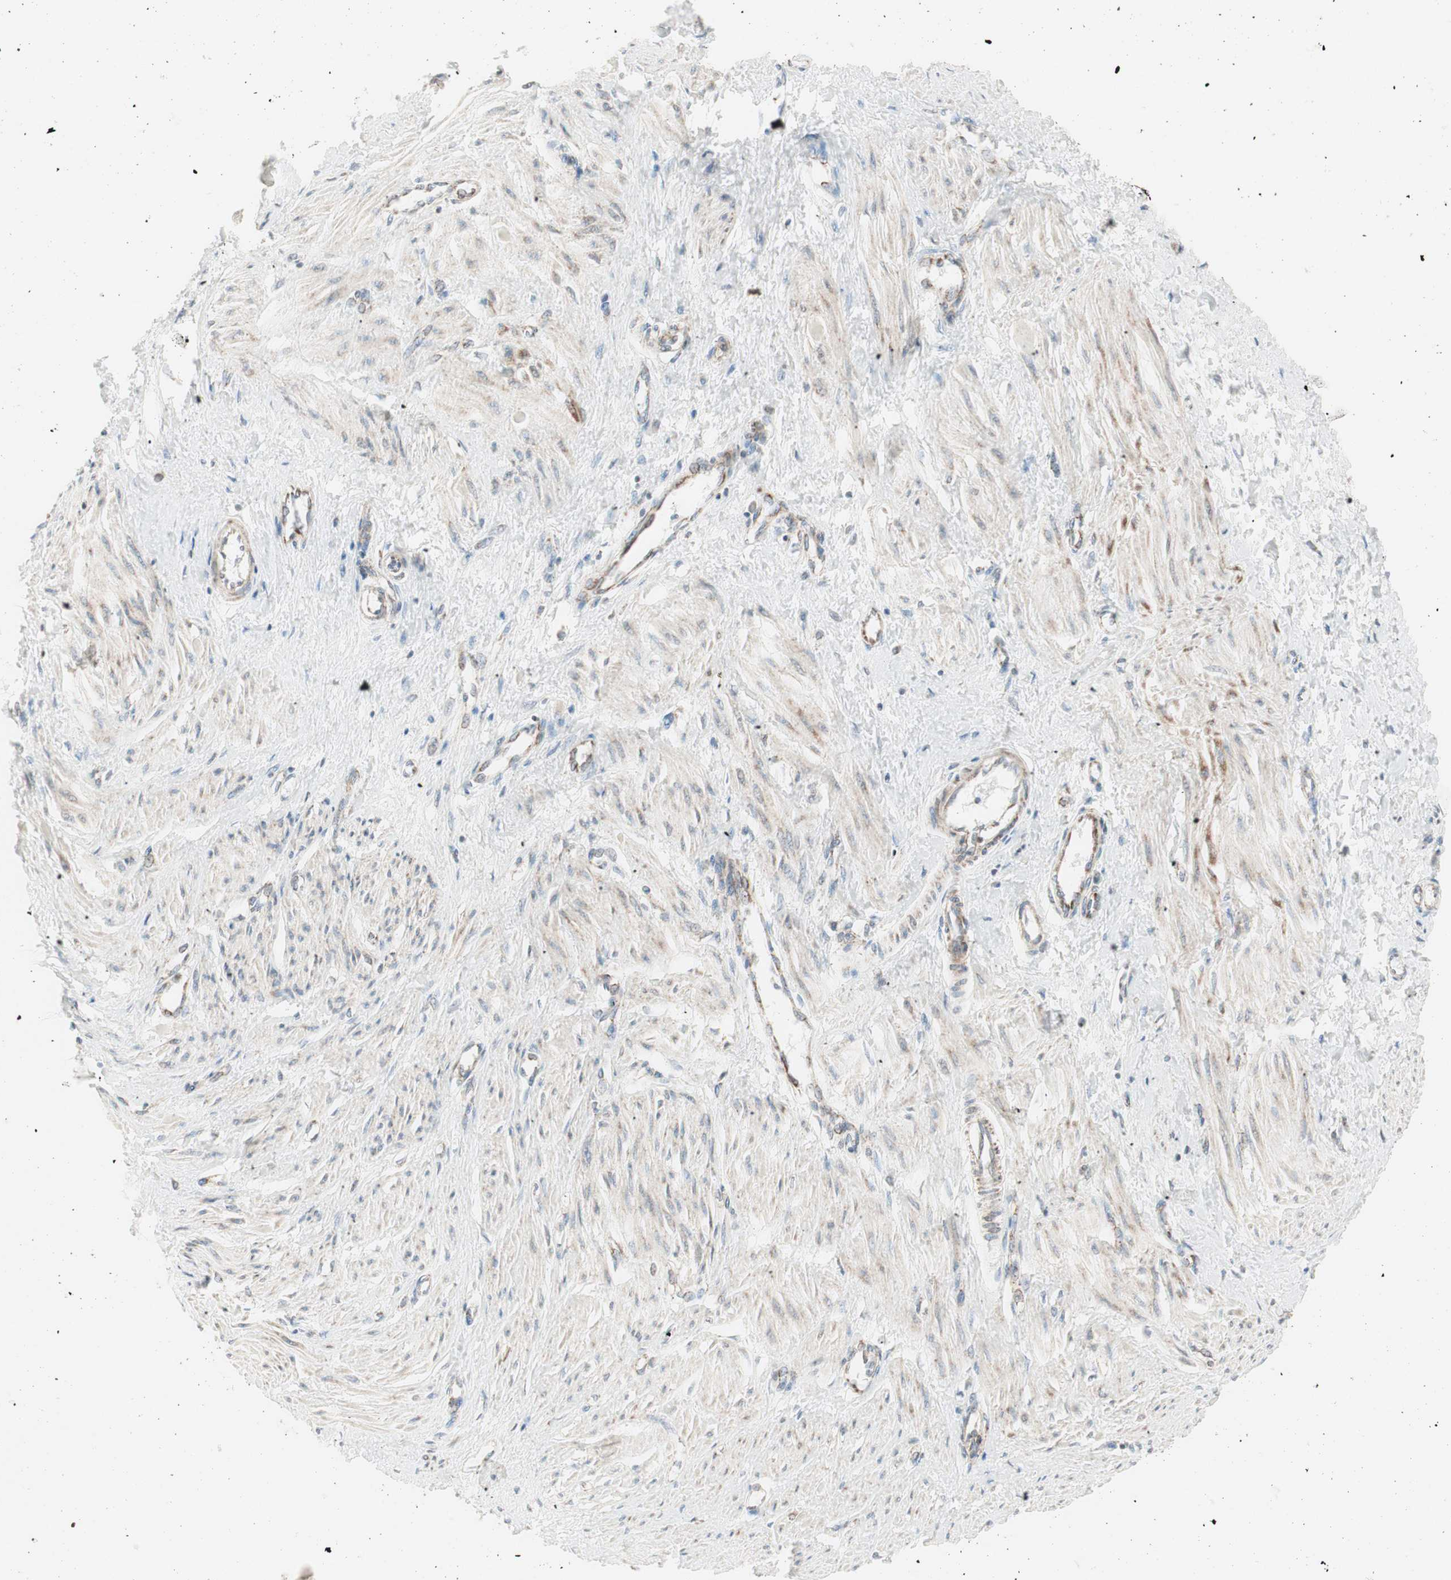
{"staining": {"intensity": "moderate", "quantity": ">75%", "location": "cytoplasmic/membranous"}, "tissue": "smooth muscle", "cell_type": "Smooth muscle cells", "image_type": "normal", "snomed": [{"axis": "morphology", "description": "Normal tissue, NOS"}, {"axis": "topography", "description": "Smooth muscle"}, {"axis": "topography", "description": "Uterus"}], "caption": "IHC micrograph of benign human smooth muscle stained for a protein (brown), which demonstrates medium levels of moderate cytoplasmic/membranous expression in about >75% of smooth muscle cells.", "gene": "TOMM20", "patient": {"sex": "female", "age": 39}}